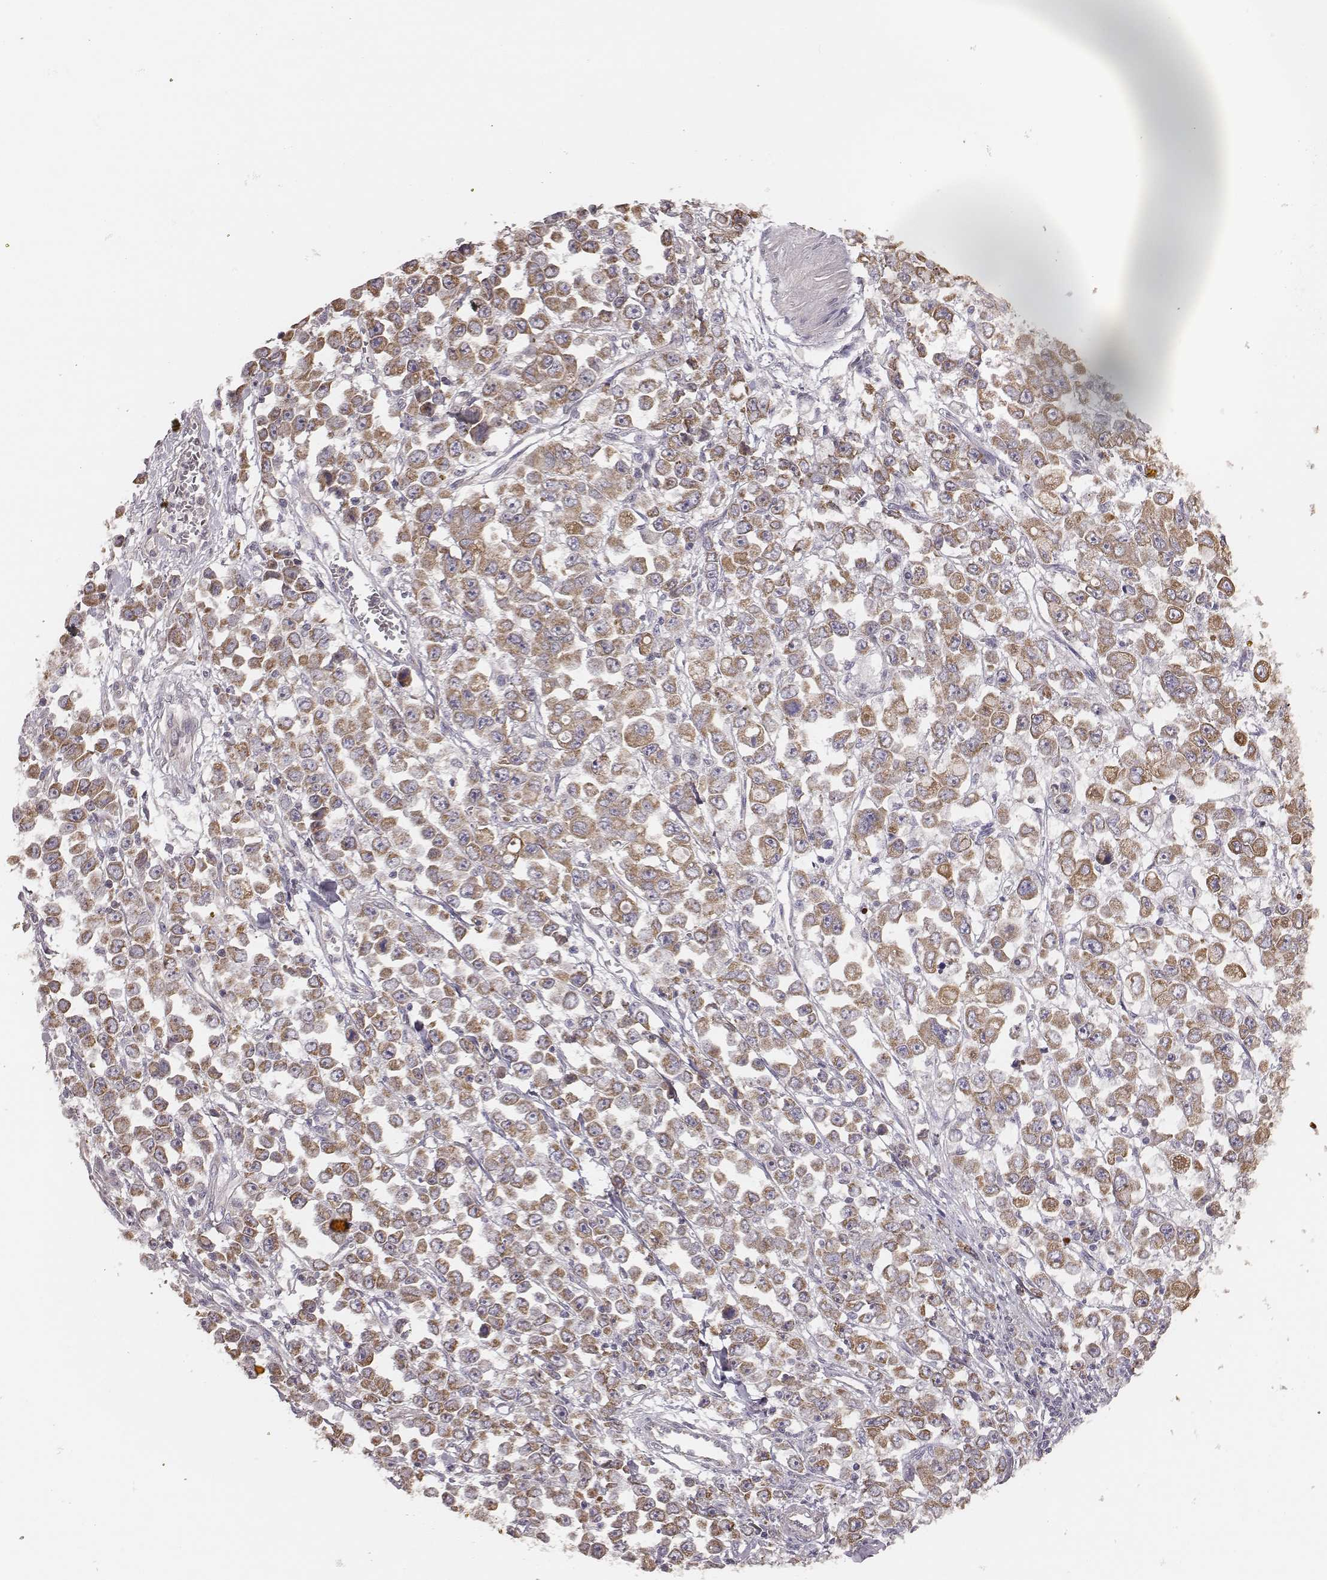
{"staining": {"intensity": "weak", "quantity": ">75%", "location": "cytoplasmic/membranous"}, "tissue": "stomach cancer", "cell_type": "Tumor cells", "image_type": "cancer", "snomed": [{"axis": "morphology", "description": "Adenocarcinoma, NOS"}, {"axis": "topography", "description": "Stomach, upper"}], "caption": "Immunohistochemical staining of human stomach adenocarcinoma exhibits weak cytoplasmic/membranous protein staining in about >75% of tumor cells.", "gene": "HAVCR1", "patient": {"sex": "male", "age": 70}}